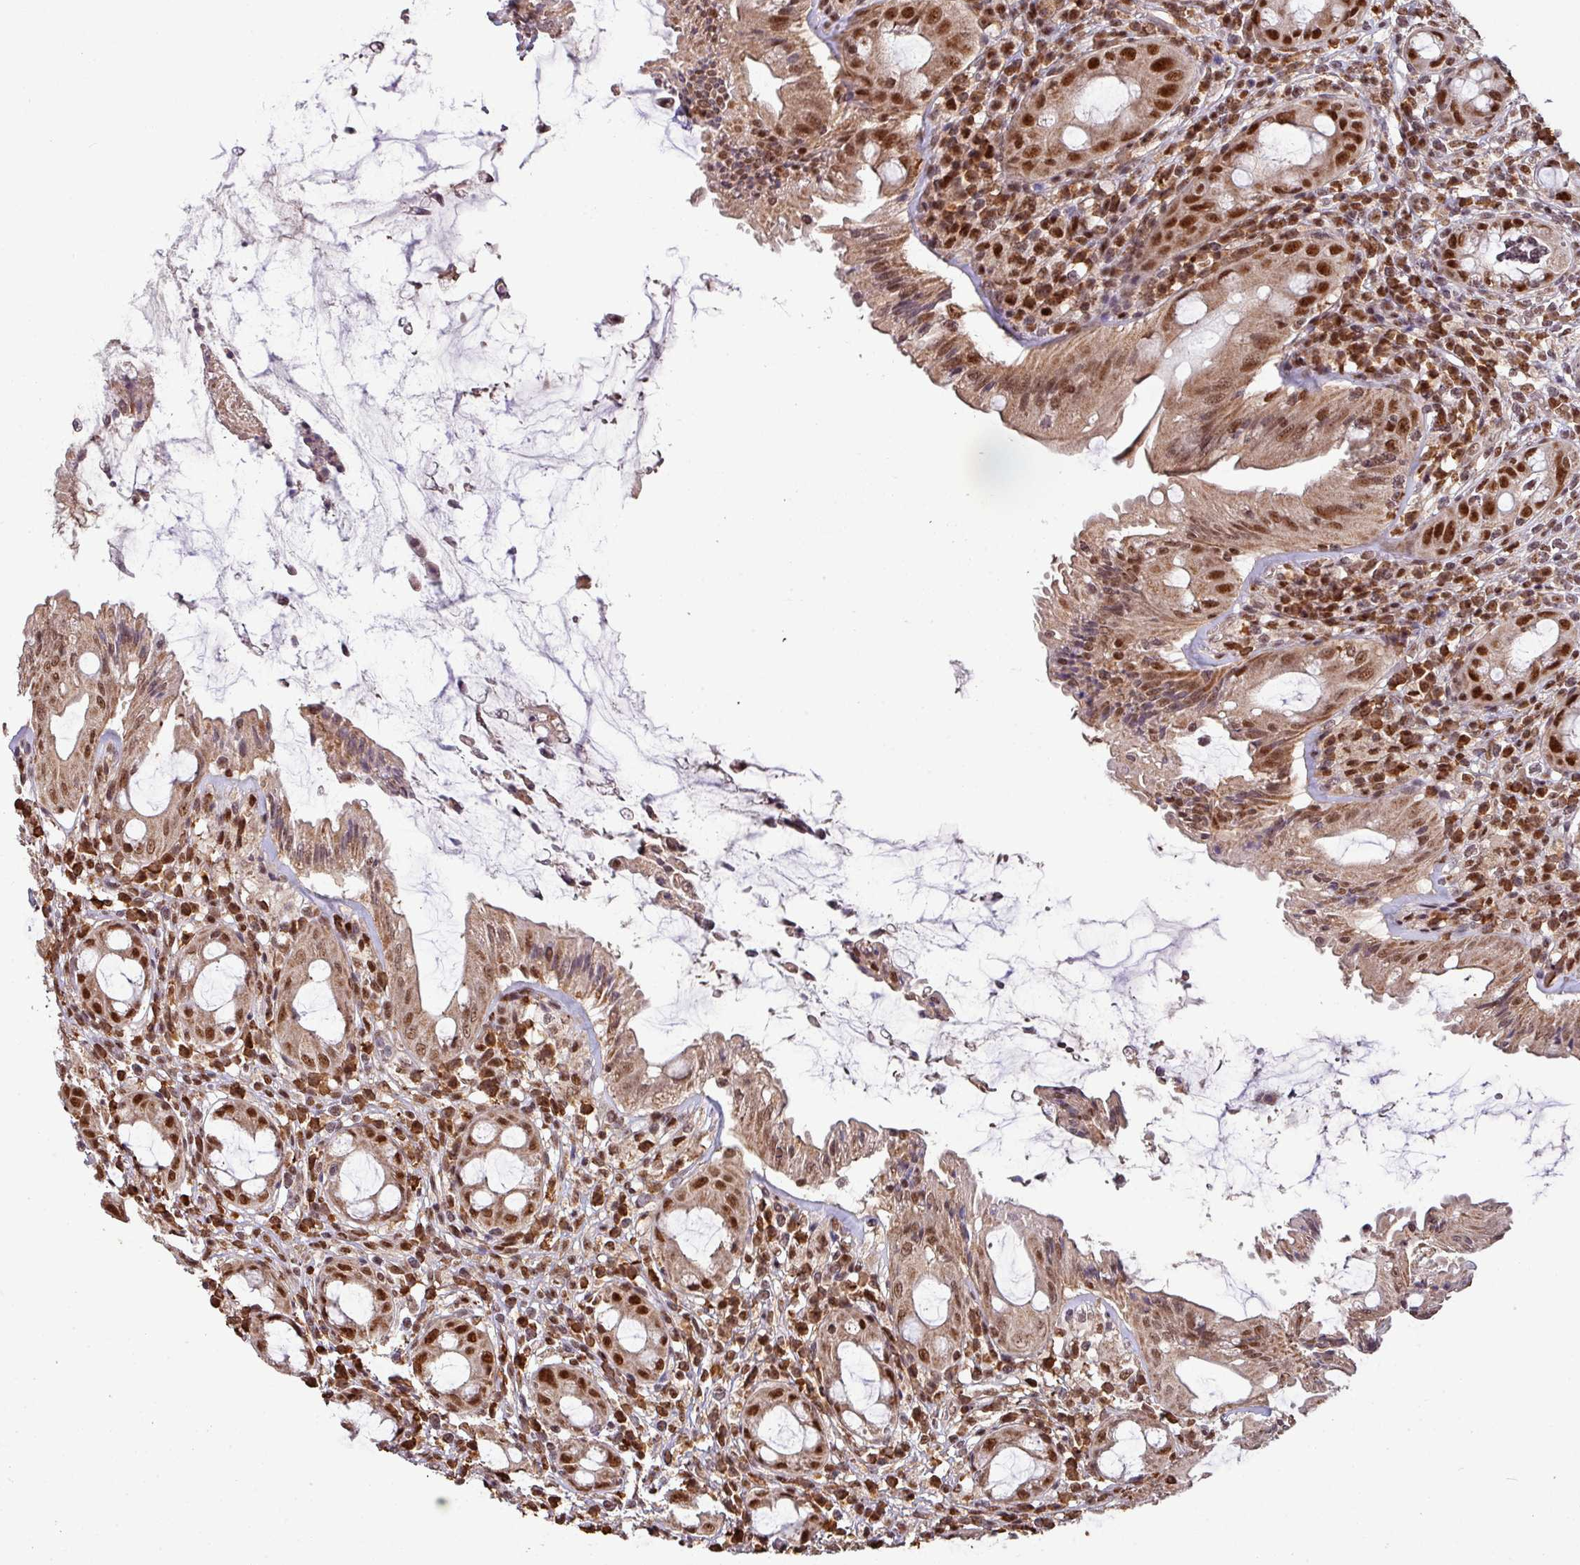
{"staining": {"intensity": "strong", "quantity": ">75%", "location": "nuclear"}, "tissue": "rectum", "cell_type": "Glandular cells", "image_type": "normal", "snomed": [{"axis": "morphology", "description": "Normal tissue, NOS"}, {"axis": "topography", "description": "Rectum"}], "caption": "Immunohistochemical staining of benign rectum shows strong nuclear protein expression in approximately >75% of glandular cells.", "gene": "PHF23", "patient": {"sex": "female", "age": 57}}